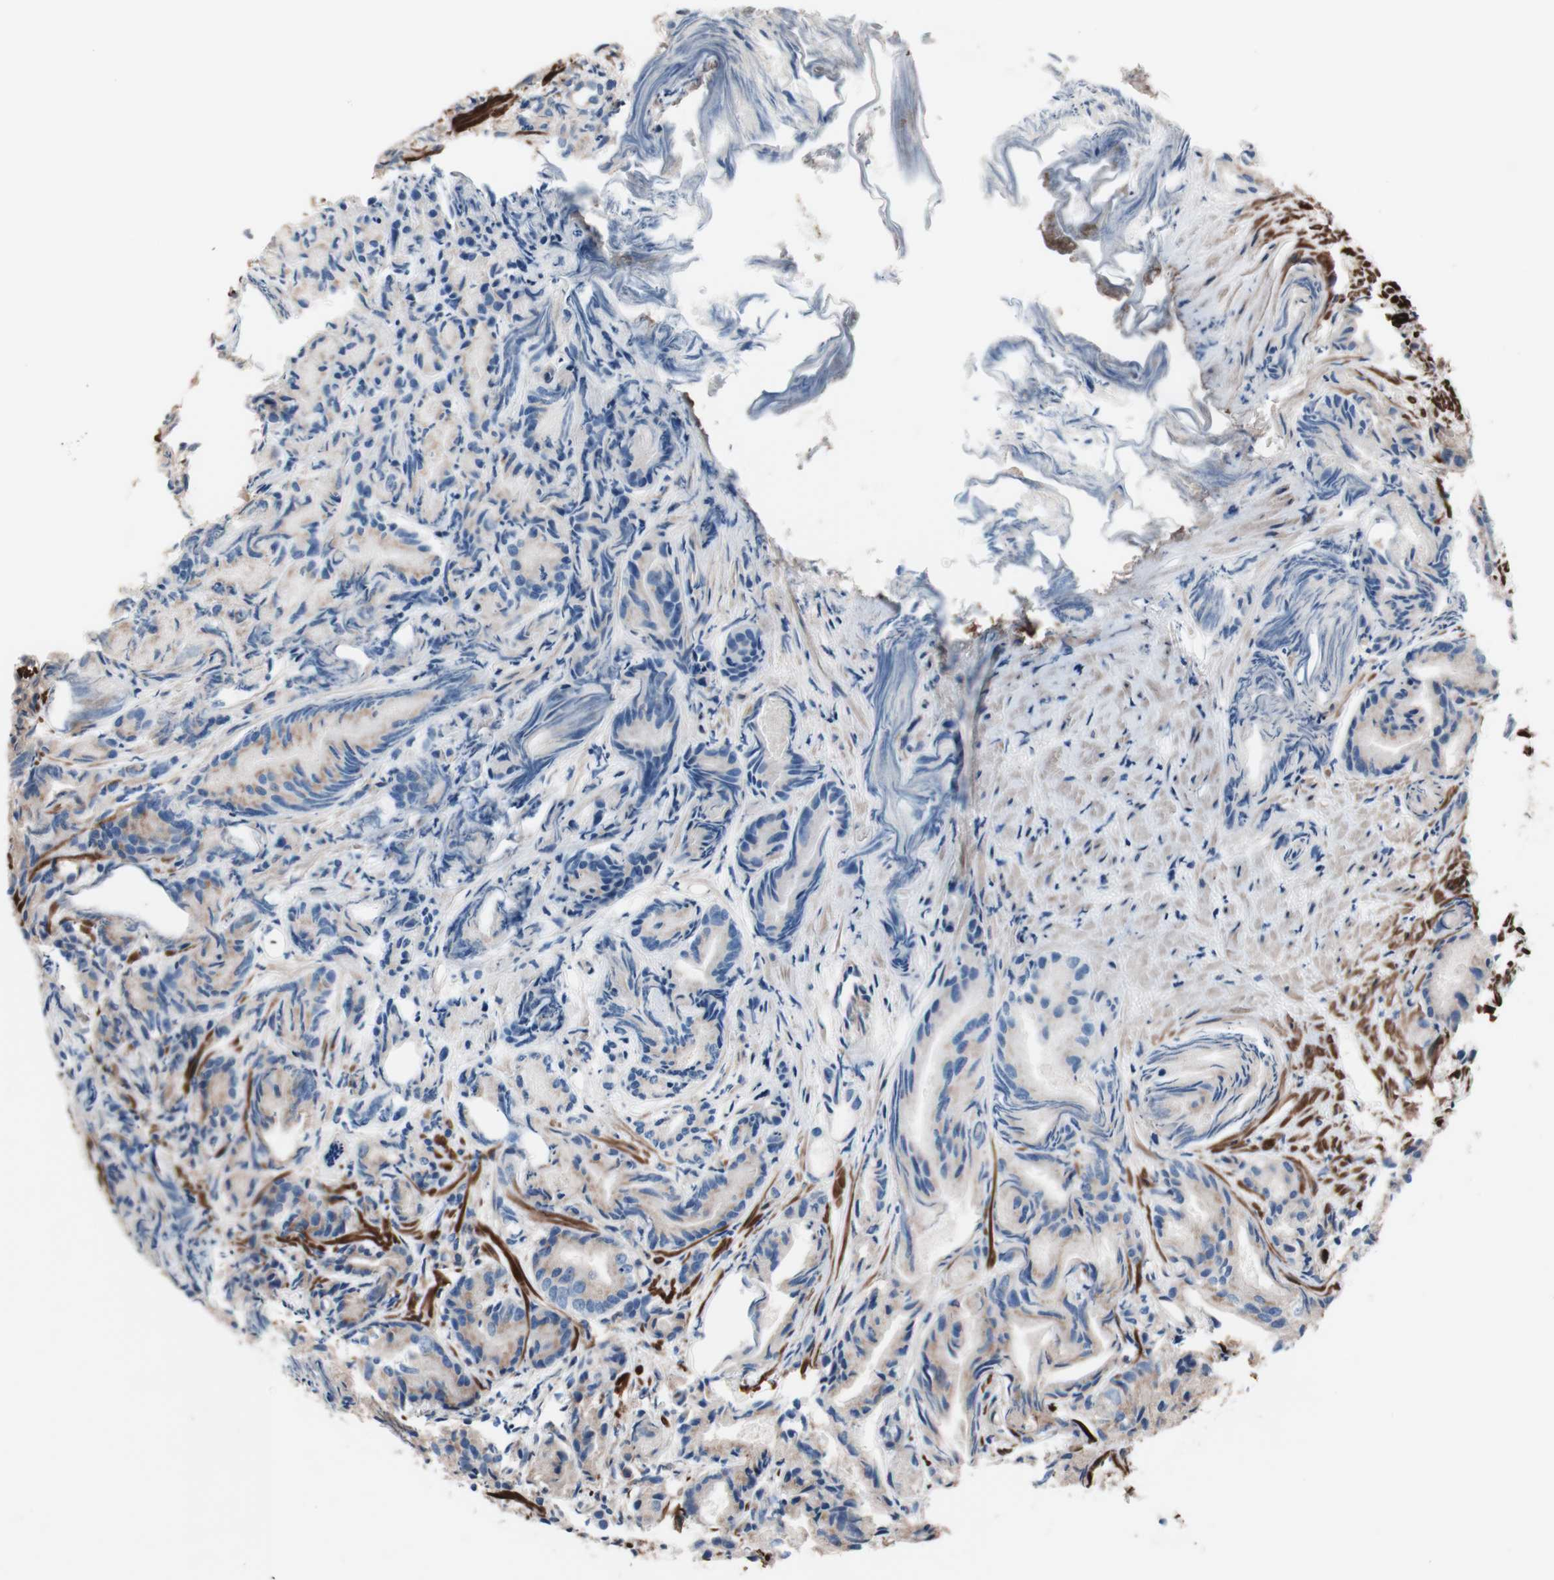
{"staining": {"intensity": "weak", "quantity": ">75%", "location": "cytoplasmic/membranous"}, "tissue": "prostate cancer", "cell_type": "Tumor cells", "image_type": "cancer", "snomed": [{"axis": "morphology", "description": "Adenocarcinoma, Low grade"}, {"axis": "topography", "description": "Prostate"}], "caption": "Immunohistochemistry (IHC) of human prostate cancer exhibits low levels of weak cytoplasmic/membranous staining in about >75% of tumor cells. Using DAB (3,3'-diaminobenzidine) (brown) and hematoxylin (blue) stains, captured at high magnification using brightfield microscopy.", "gene": "COPB1", "patient": {"sex": "male", "age": 72}}